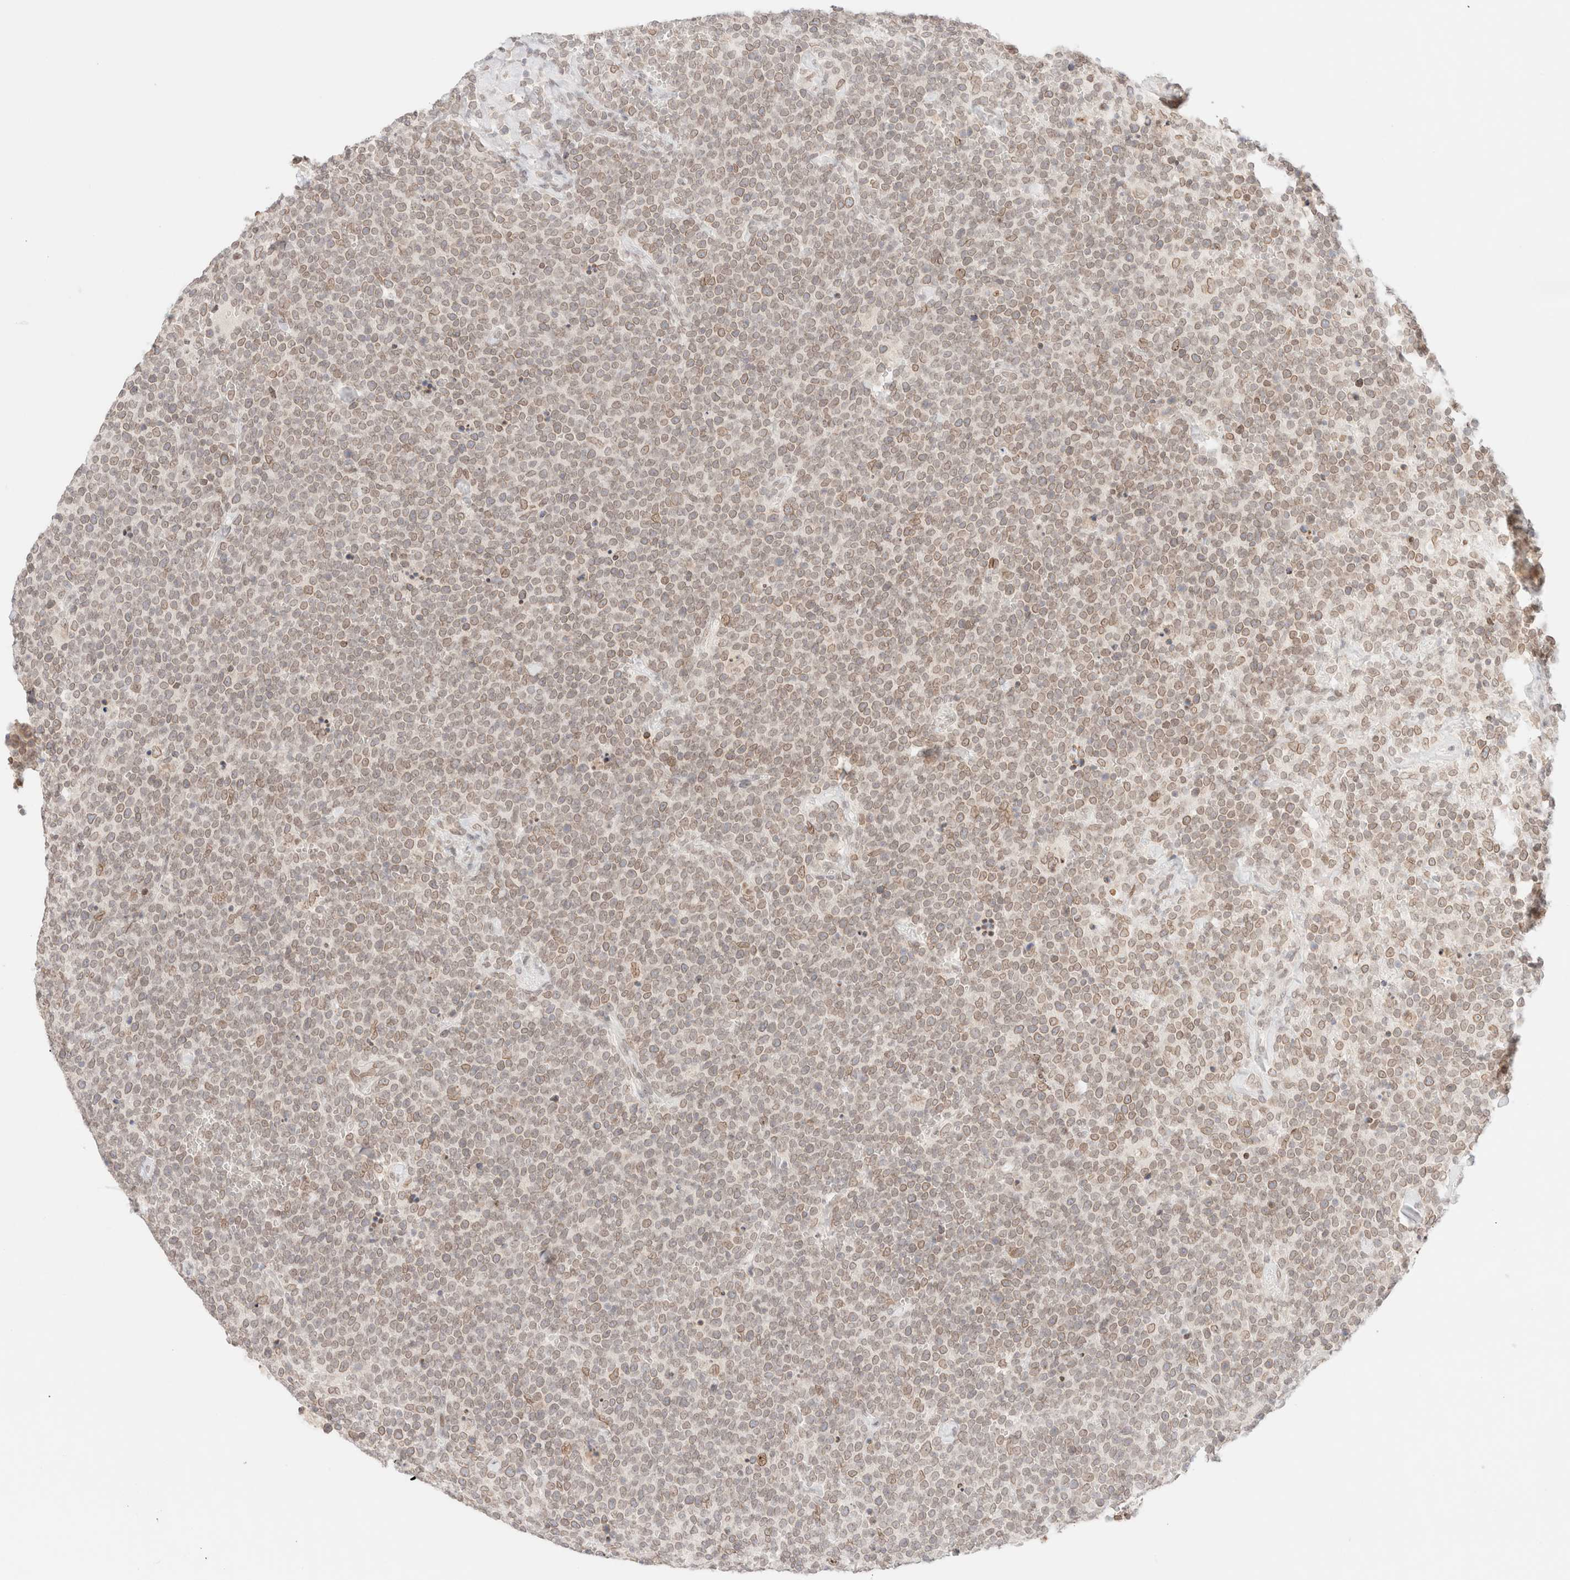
{"staining": {"intensity": "weak", "quantity": "25%-75%", "location": "cytoplasmic/membranous,nuclear"}, "tissue": "lymphoma", "cell_type": "Tumor cells", "image_type": "cancer", "snomed": [{"axis": "morphology", "description": "Malignant lymphoma, non-Hodgkin's type, High grade"}, {"axis": "topography", "description": "Lymph node"}], "caption": "Human high-grade malignant lymphoma, non-Hodgkin's type stained for a protein (brown) shows weak cytoplasmic/membranous and nuclear positive expression in approximately 25%-75% of tumor cells.", "gene": "ZNF770", "patient": {"sex": "male", "age": 61}}